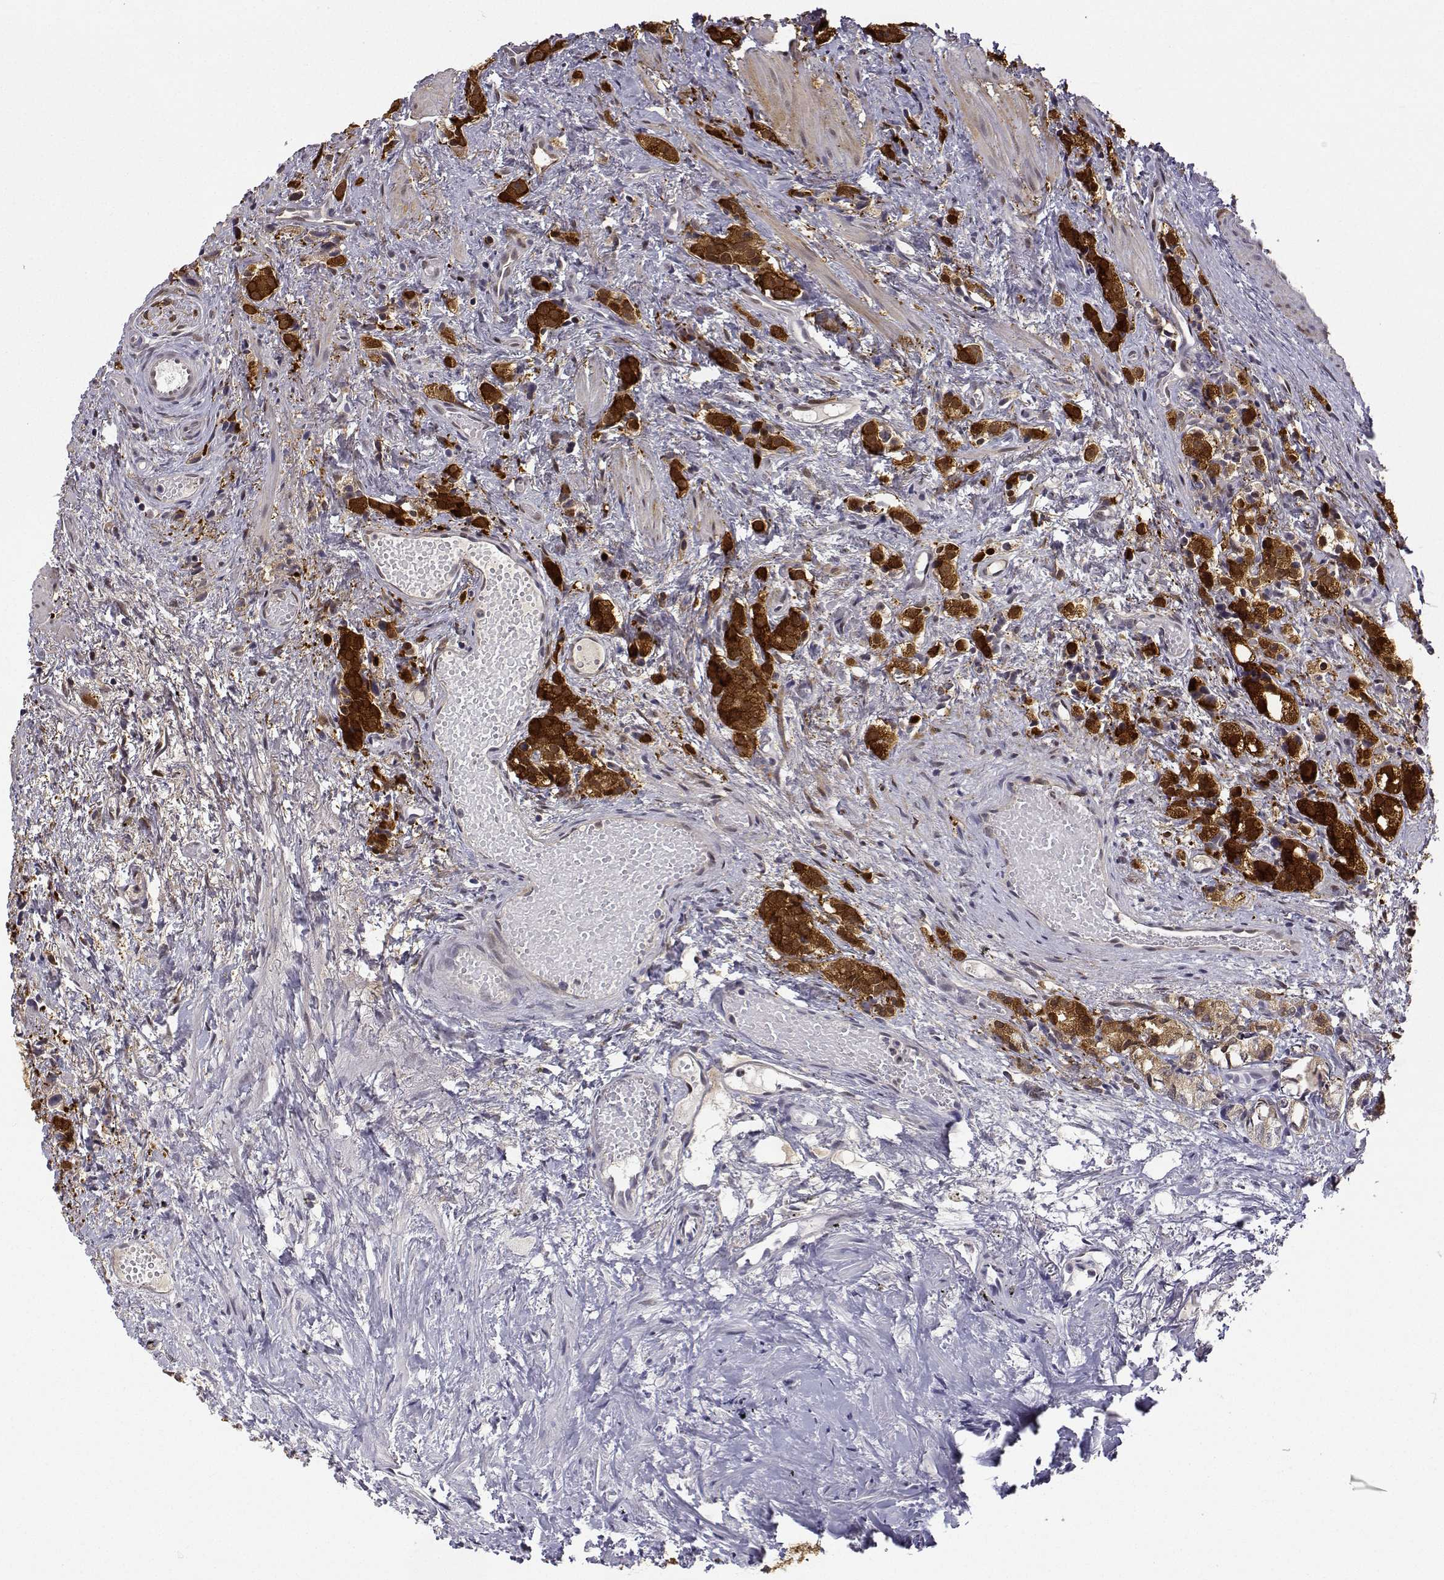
{"staining": {"intensity": "strong", "quantity": ">75%", "location": "cytoplasmic/membranous,nuclear"}, "tissue": "prostate cancer", "cell_type": "Tumor cells", "image_type": "cancer", "snomed": [{"axis": "morphology", "description": "Adenocarcinoma, High grade"}, {"axis": "topography", "description": "Prostate"}], "caption": "An IHC histopathology image of neoplastic tissue is shown. Protein staining in brown highlights strong cytoplasmic/membranous and nuclear positivity in prostate cancer within tumor cells.", "gene": "PHGDH", "patient": {"sex": "male", "age": 53}}